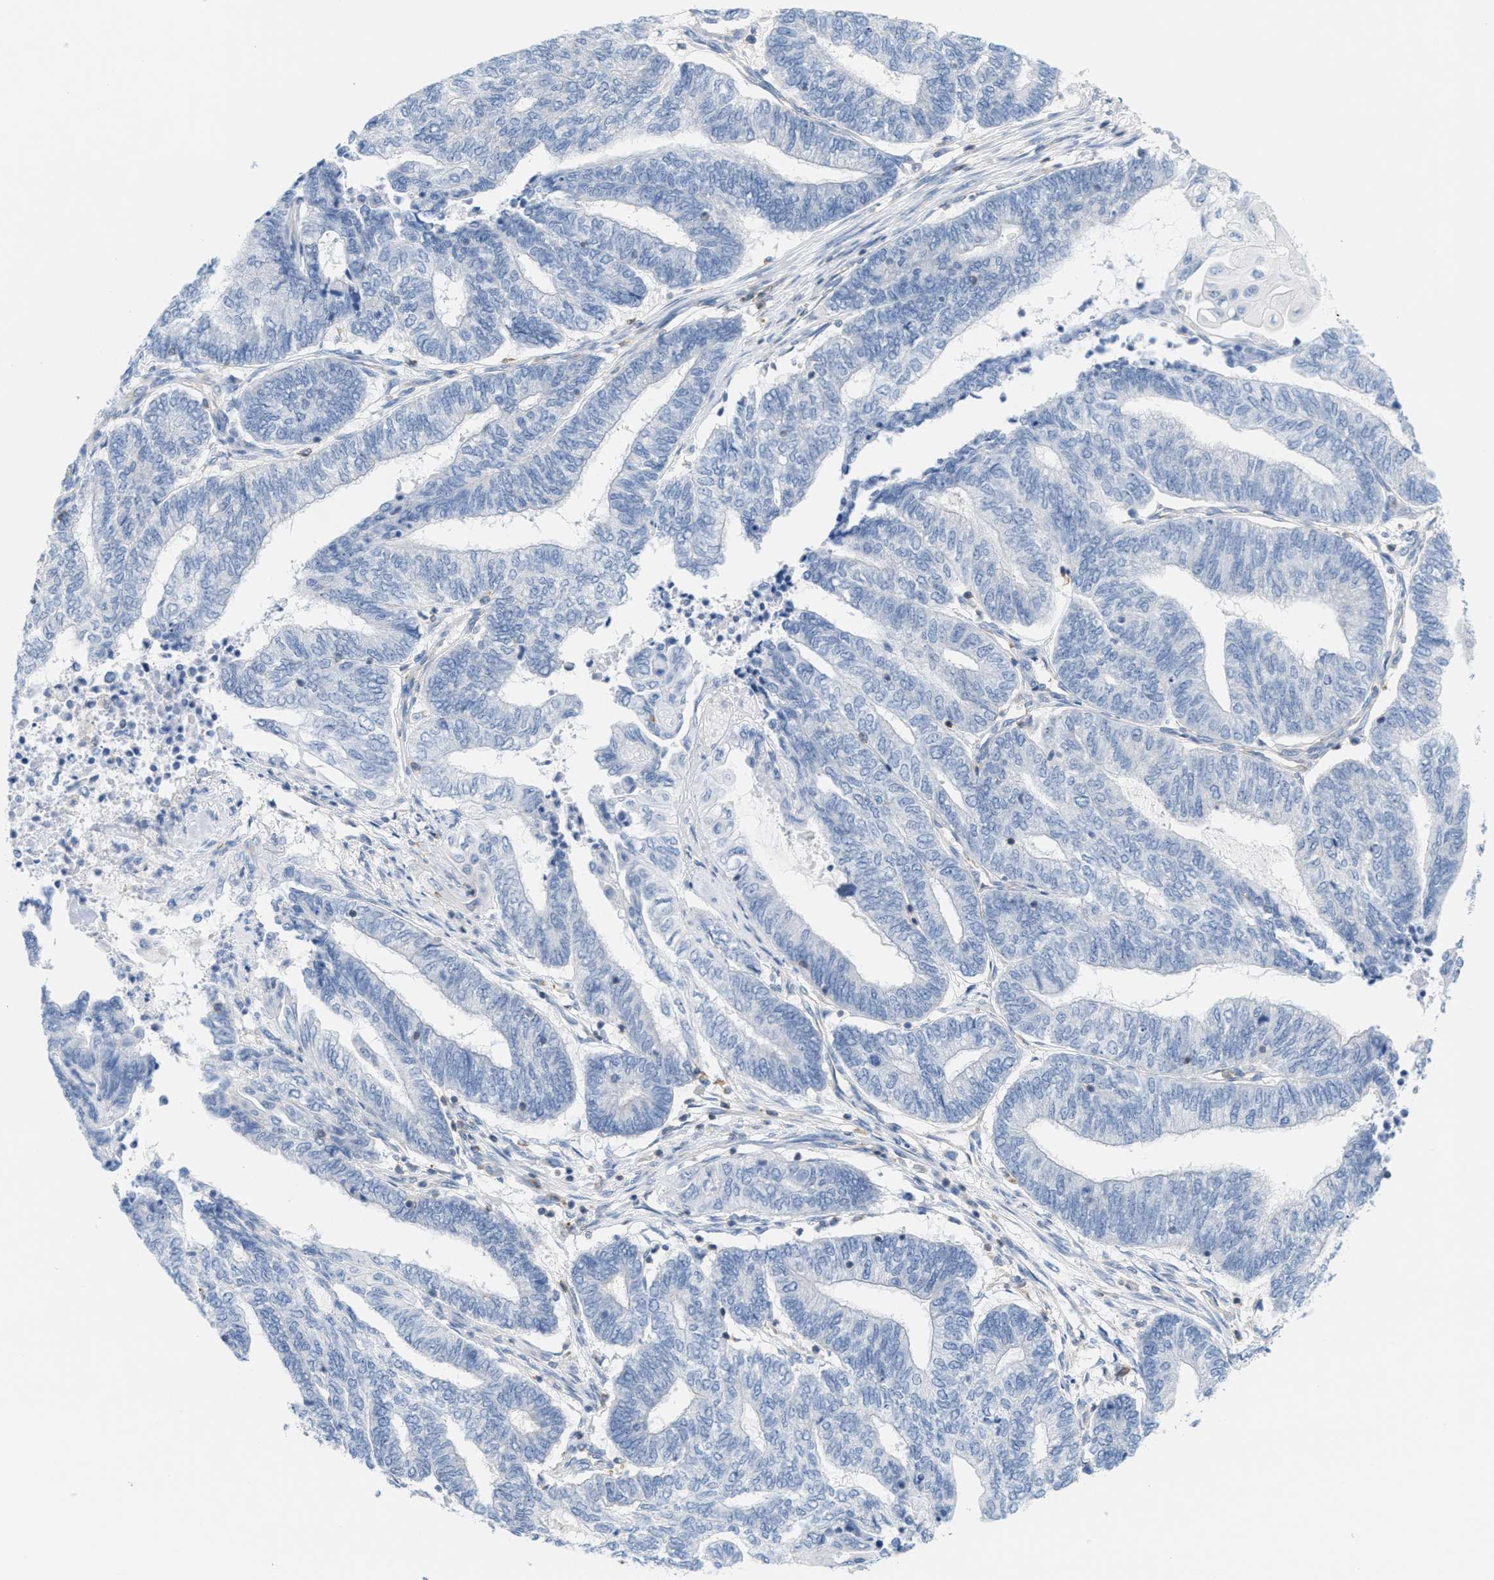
{"staining": {"intensity": "negative", "quantity": "none", "location": "none"}, "tissue": "endometrial cancer", "cell_type": "Tumor cells", "image_type": "cancer", "snomed": [{"axis": "morphology", "description": "Adenocarcinoma, NOS"}, {"axis": "topography", "description": "Uterus"}, {"axis": "topography", "description": "Endometrium"}], "caption": "An immunohistochemistry image of endometrial cancer (adenocarcinoma) is shown. There is no staining in tumor cells of endometrial cancer (adenocarcinoma). (Brightfield microscopy of DAB (3,3'-diaminobenzidine) IHC at high magnification).", "gene": "IL16", "patient": {"sex": "female", "age": 70}}